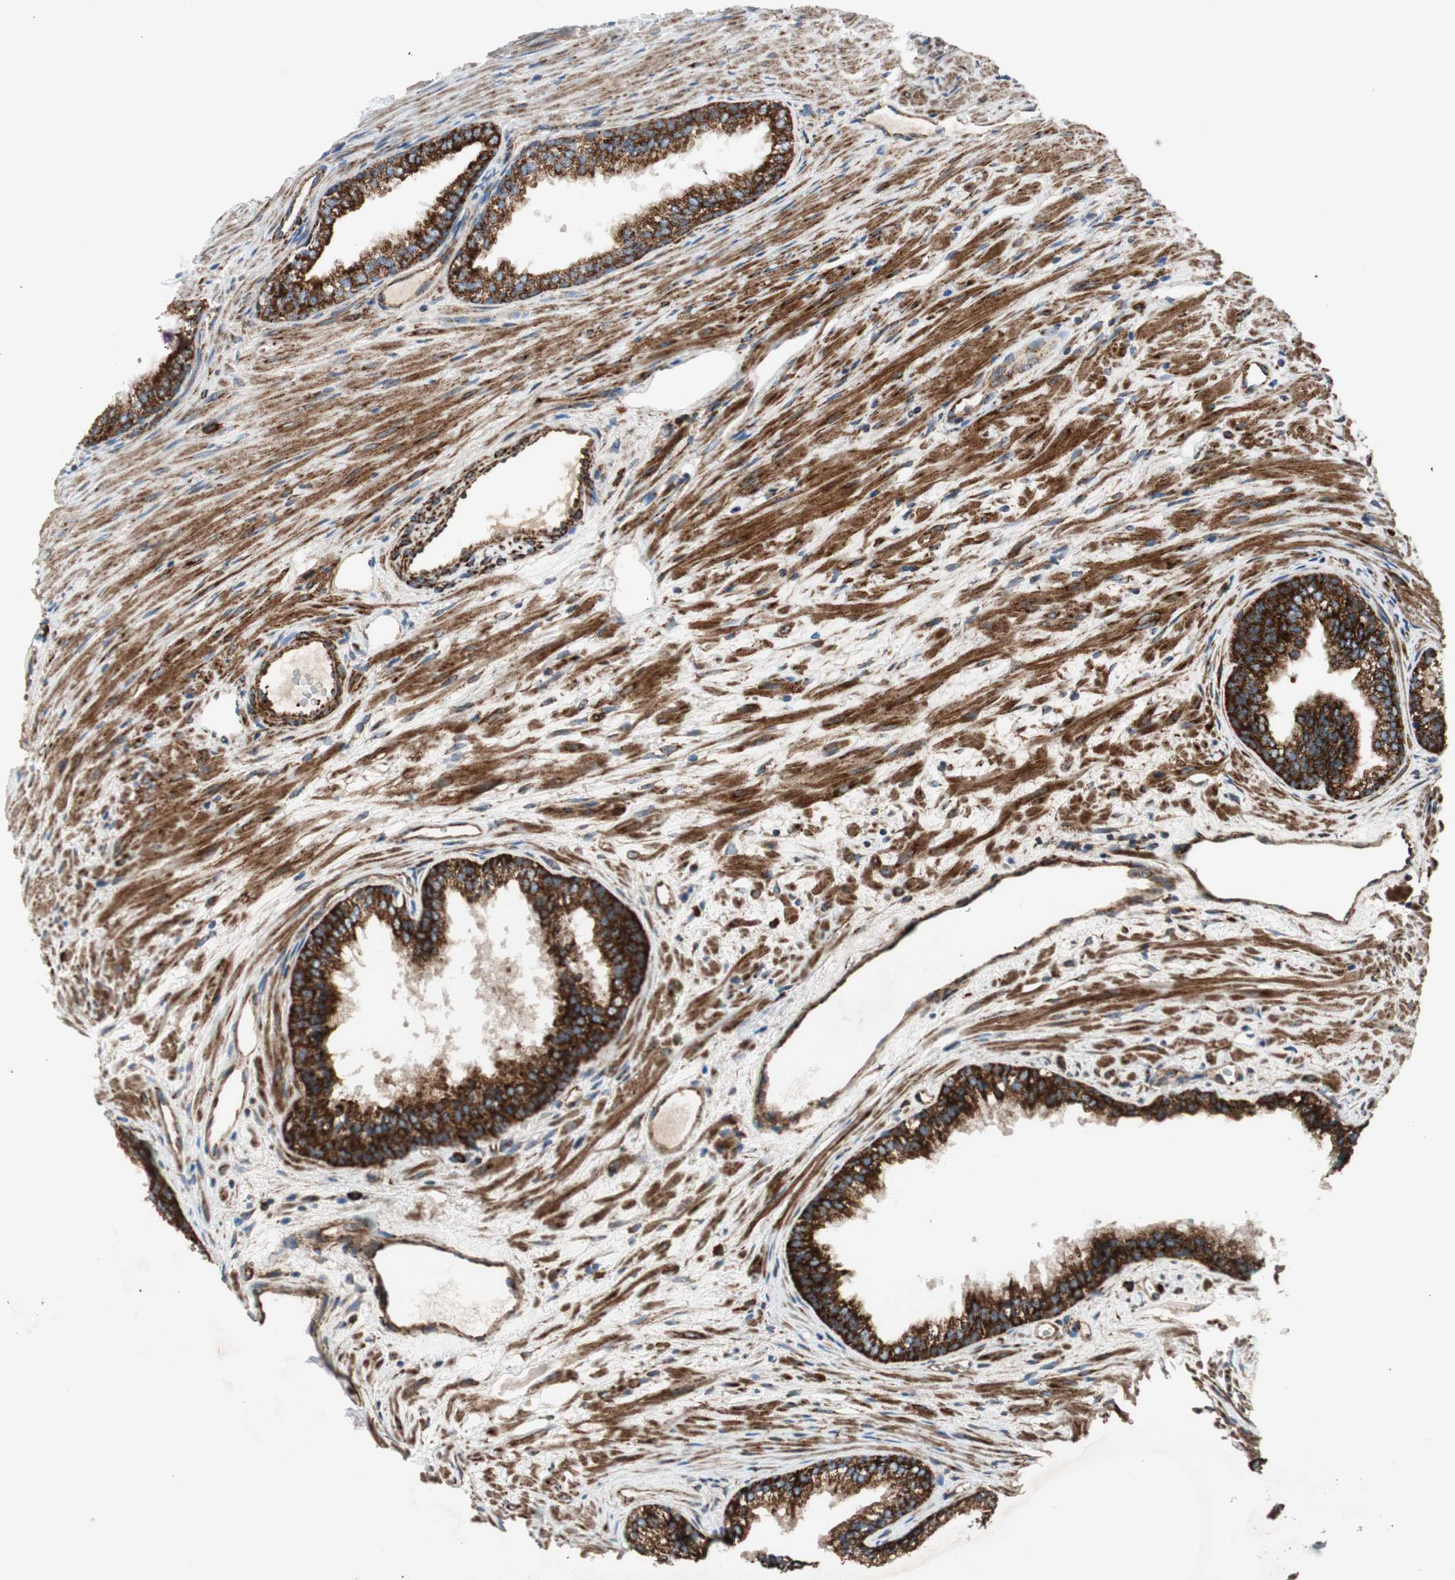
{"staining": {"intensity": "strong", "quantity": ">75%", "location": "cytoplasmic/membranous"}, "tissue": "prostate", "cell_type": "Glandular cells", "image_type": "normal", "snomed": [{"axis": "morphology", "description": "Normal tissue, NOS"}, {"axis": "topography", "description": "Prostate"}], "caption": "Human prostate stained with a brown dye shows strong cytoplasmic/membranous positive staining in about >75% of glandular cells.", "gene": "AKAP1", "patient": {"sex": "male", "age": 76}}